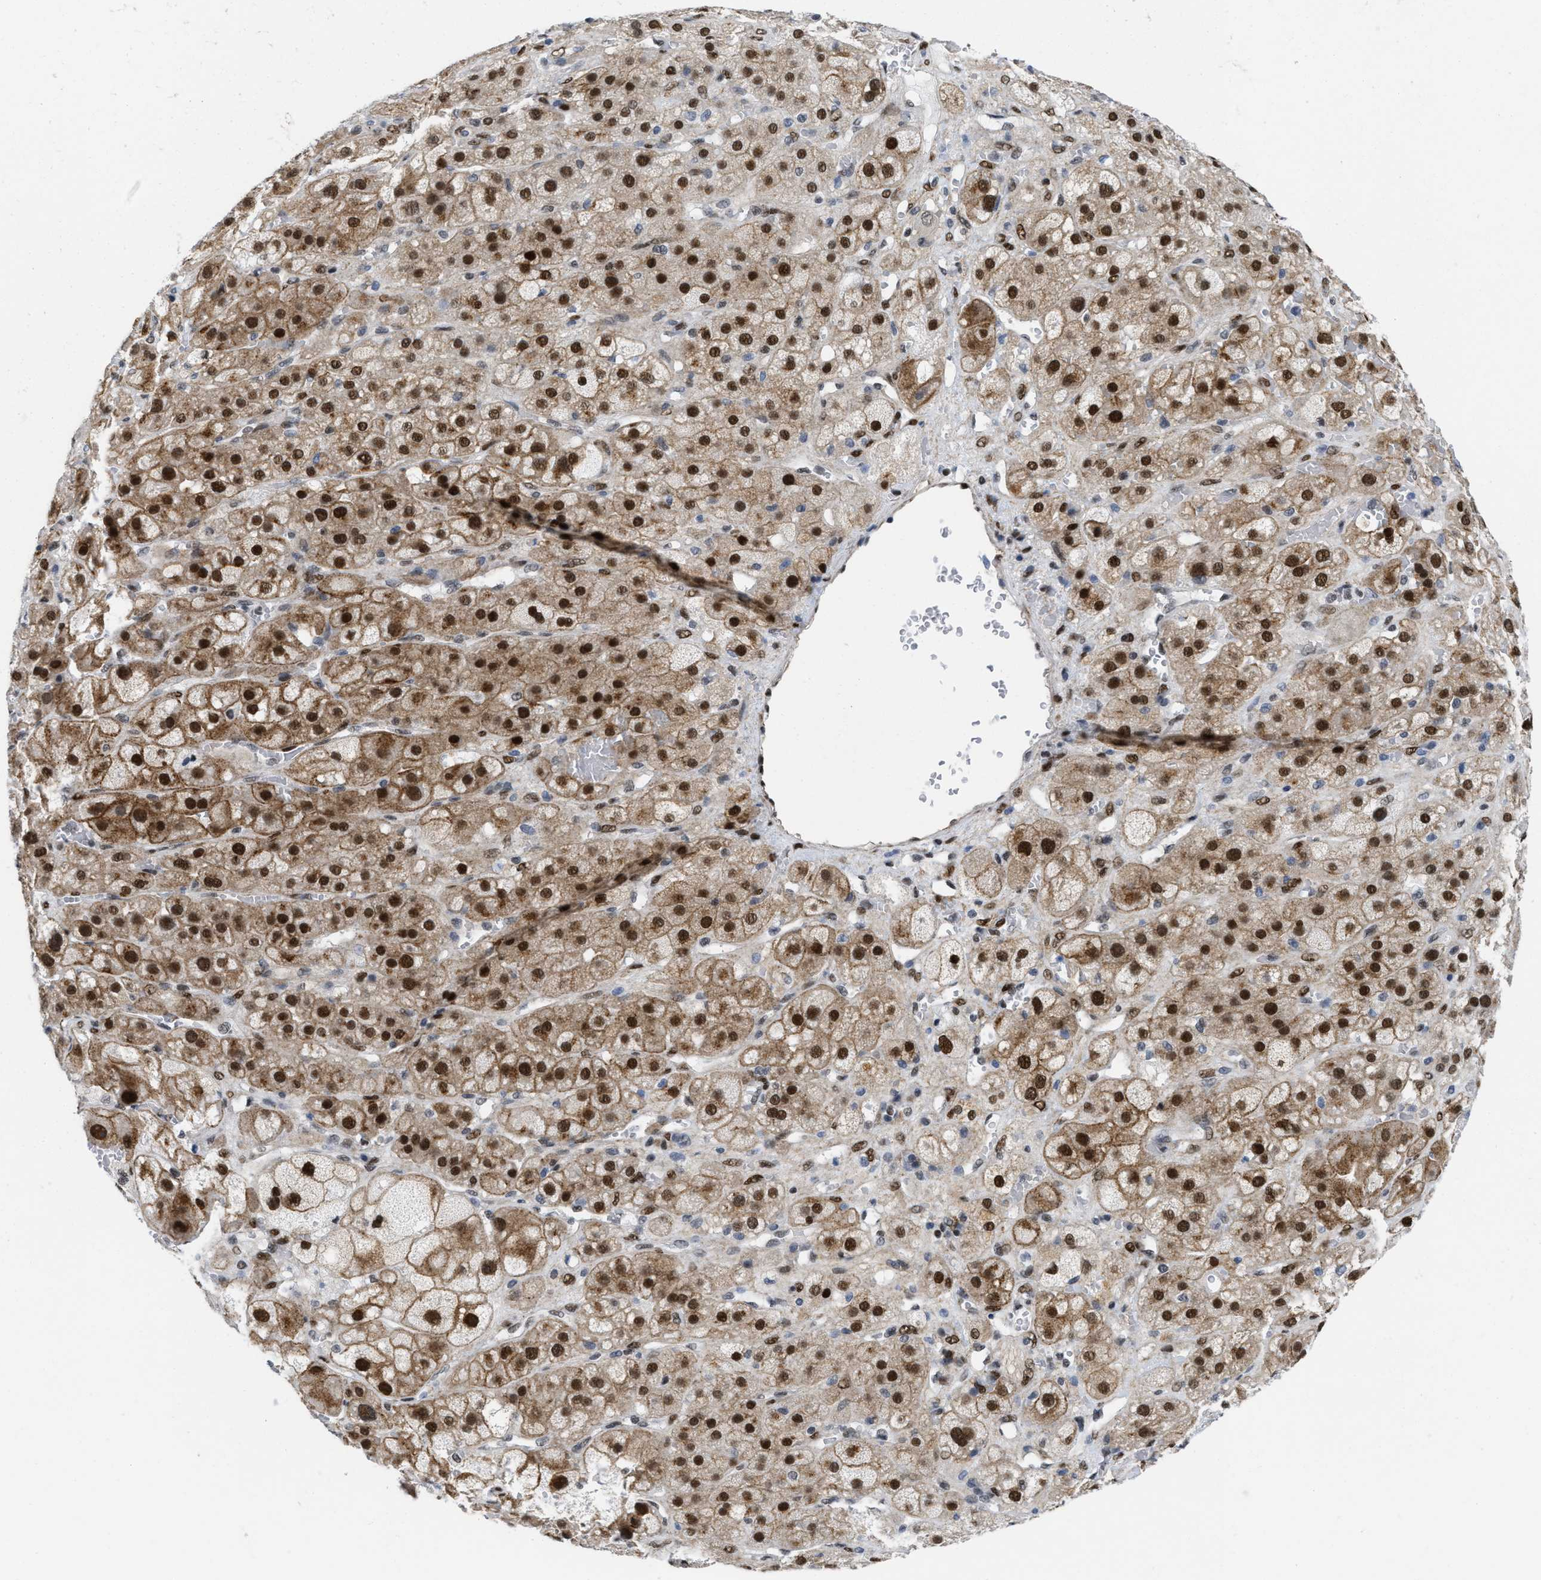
{"staining": {"intensity": "strong", "quantity": ">75%", "location": "cytoplasmic/membranous,nuclear"}, "tissue": "adrenal gland", "cell_type": "Glandular cells", "image_type": "normal", "snomed": [{"axis": "morphology", "description": "Normal tissue, NOS"}, {"axis": "topography", "description": "Adrenal gland"}], "caption": "Immunohistochemical staining of normal human adrenal gland demonstrates strong cytoplasmic/membranous,nuclear protein positivity in about >75% of glandular cells.", "gene": "MIER1", "patient": {"sex": "female", "age": 47}}